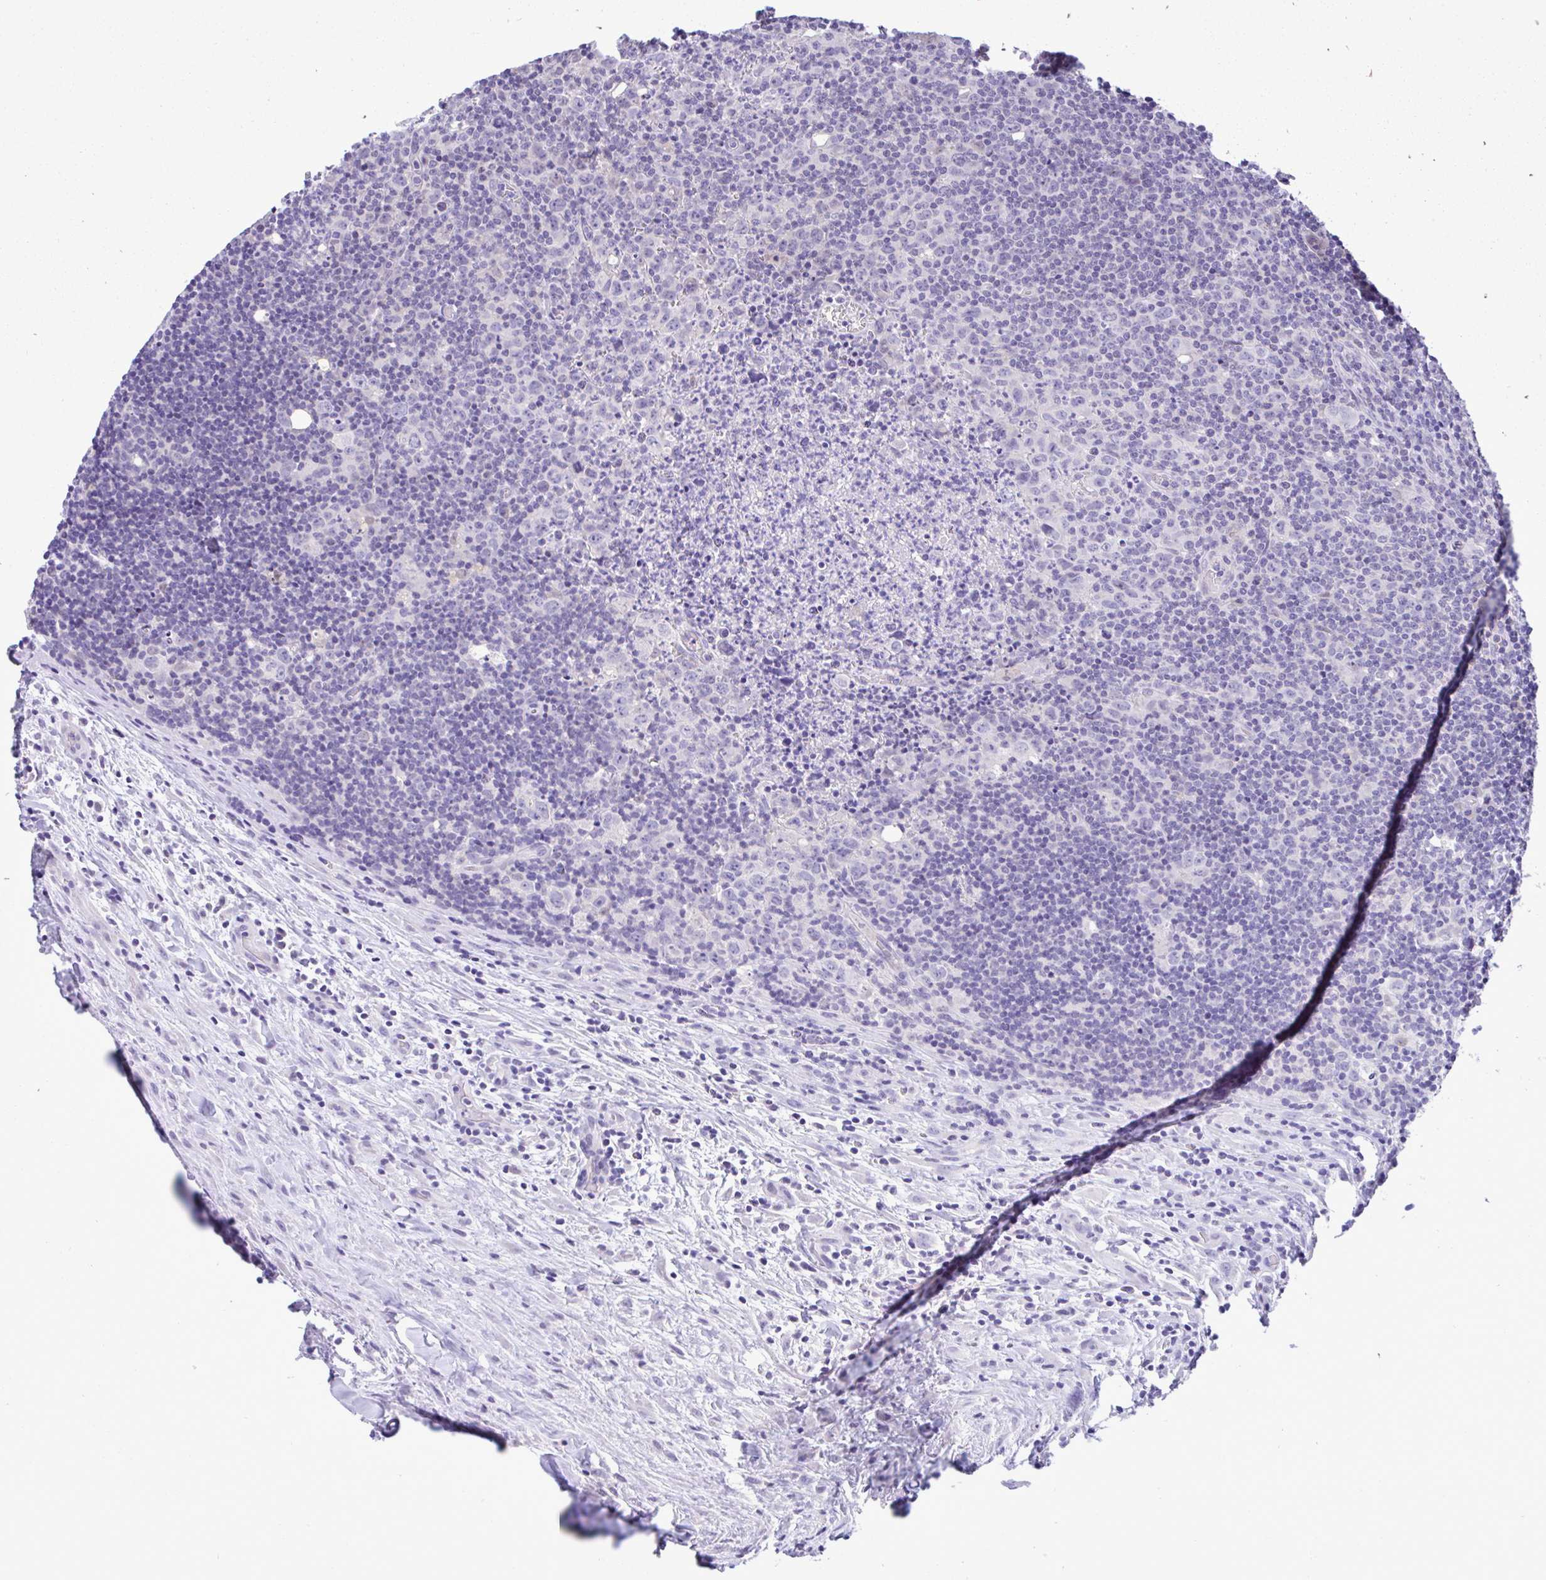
{"staining": {"intensity": "negative", "quantity": "none", "location": "none"}, "tissue": "lymphoma", "cell_type": "Tumor cells", "image_type": "cancer", "snomed": [{"axis": "morphology", "description": "Hodgkin's disease, NOS"}, {"axis": "topography", "description": "Lymph node"}], "caption": "The immunohistochemistry histopathology image has no significant positivity in tumor cells of Hodgkin's disease tissue.", "gene": "ANO4", "patient": {"sex": "female", "age": 18}}